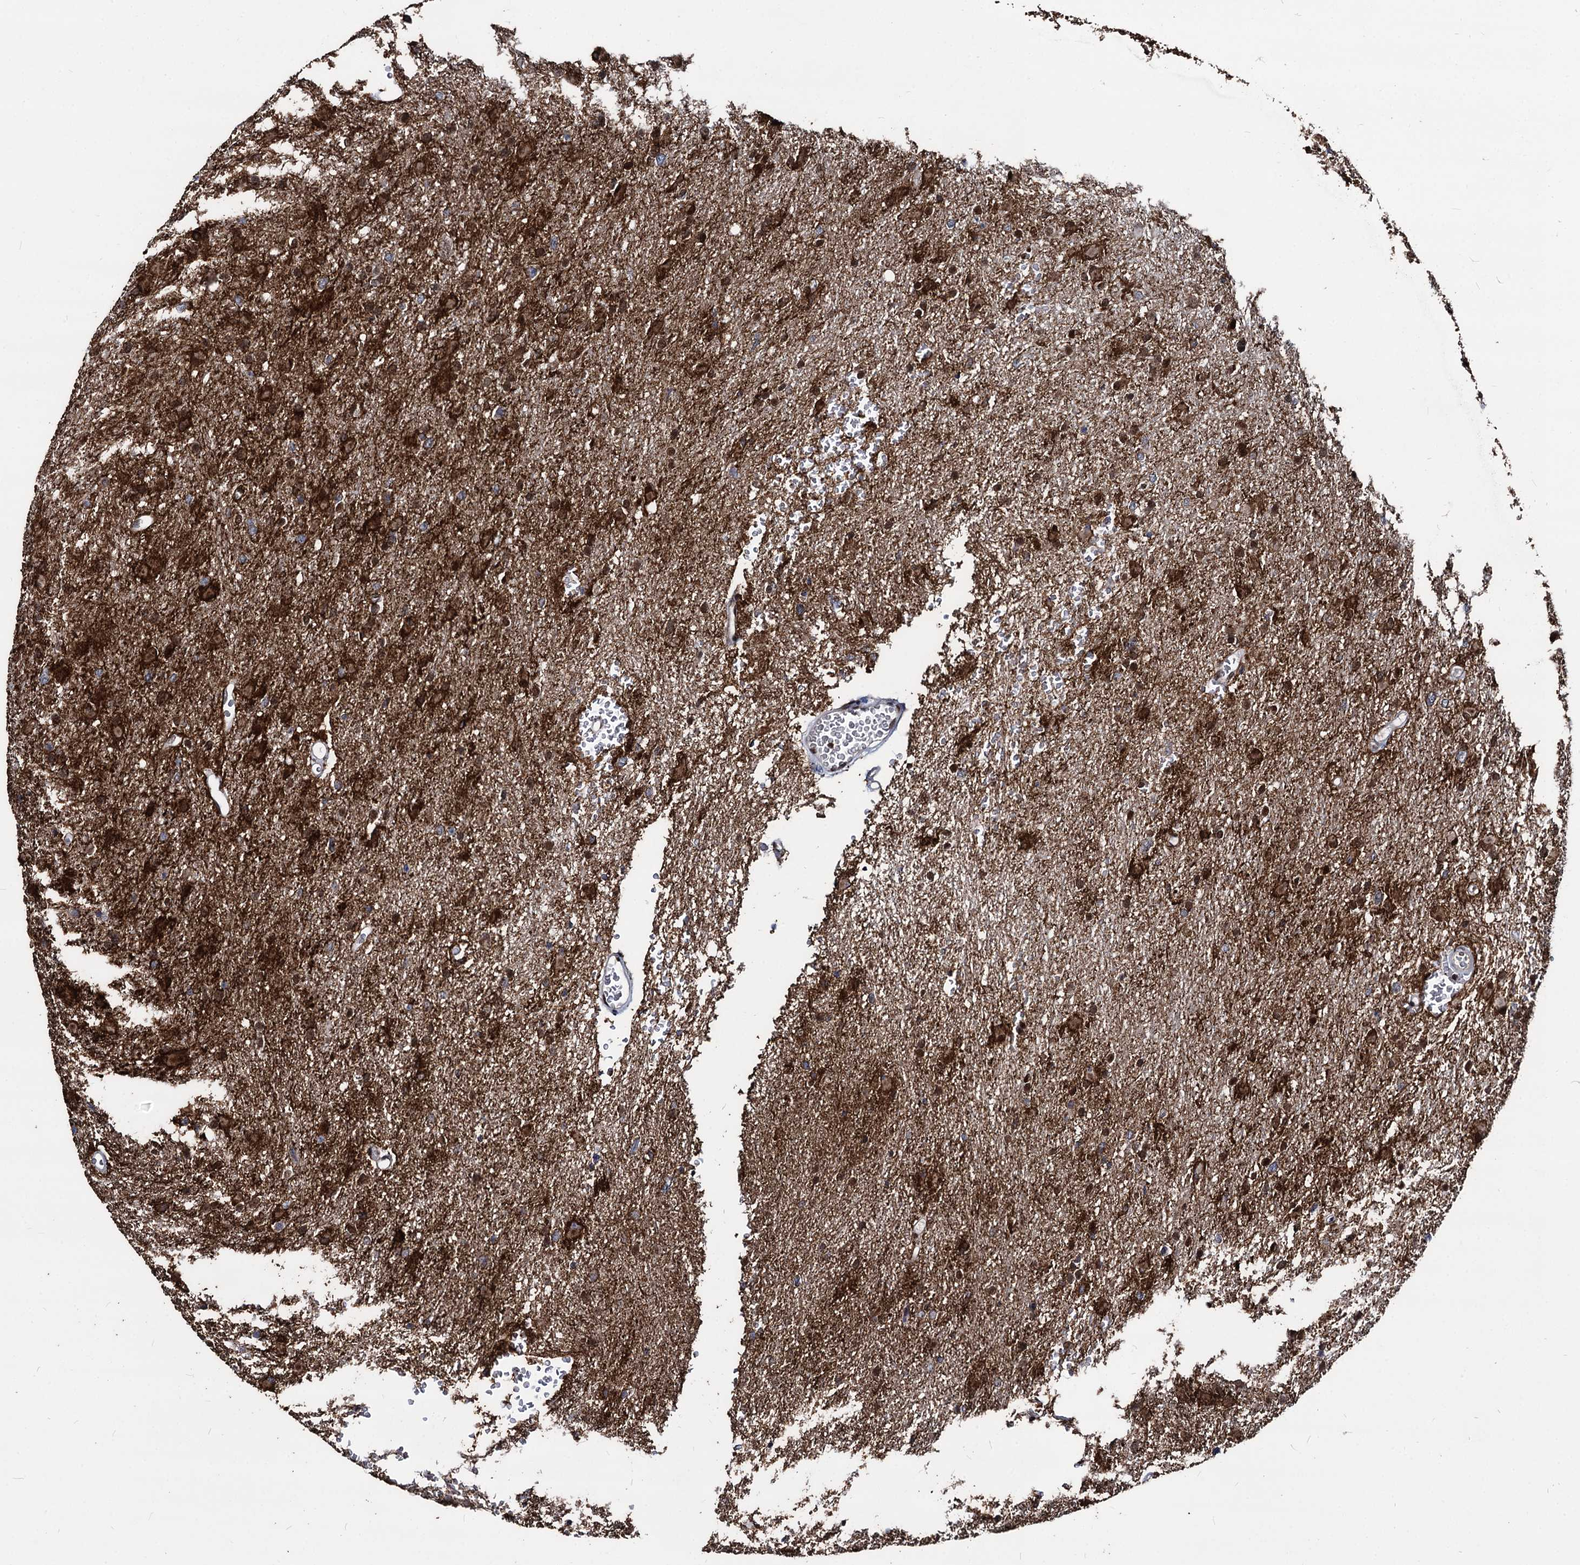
{"staining": {"intensity": "strong", "quantity": ">75%", "location": "cytoplasmic/membranous"}, "tissue": "glioma", "cell_type": "Tumor cells", "image_type": "cancer", "snomed": [{"axis": "morphology", "description": "Glioma, malignant, High grade"}, {"axis": "topography", "description": "Cerebral cortex"}], "caption": "High-power microscopy captured an immunohistochemistry histopathology image of malignant glioma (high-grade), revealing strong cytoplasmic/membranous staining in approximately >75% of tumor cells.", "gene": "GALNT11", "patient": {"sex": "female", "age": 36}}